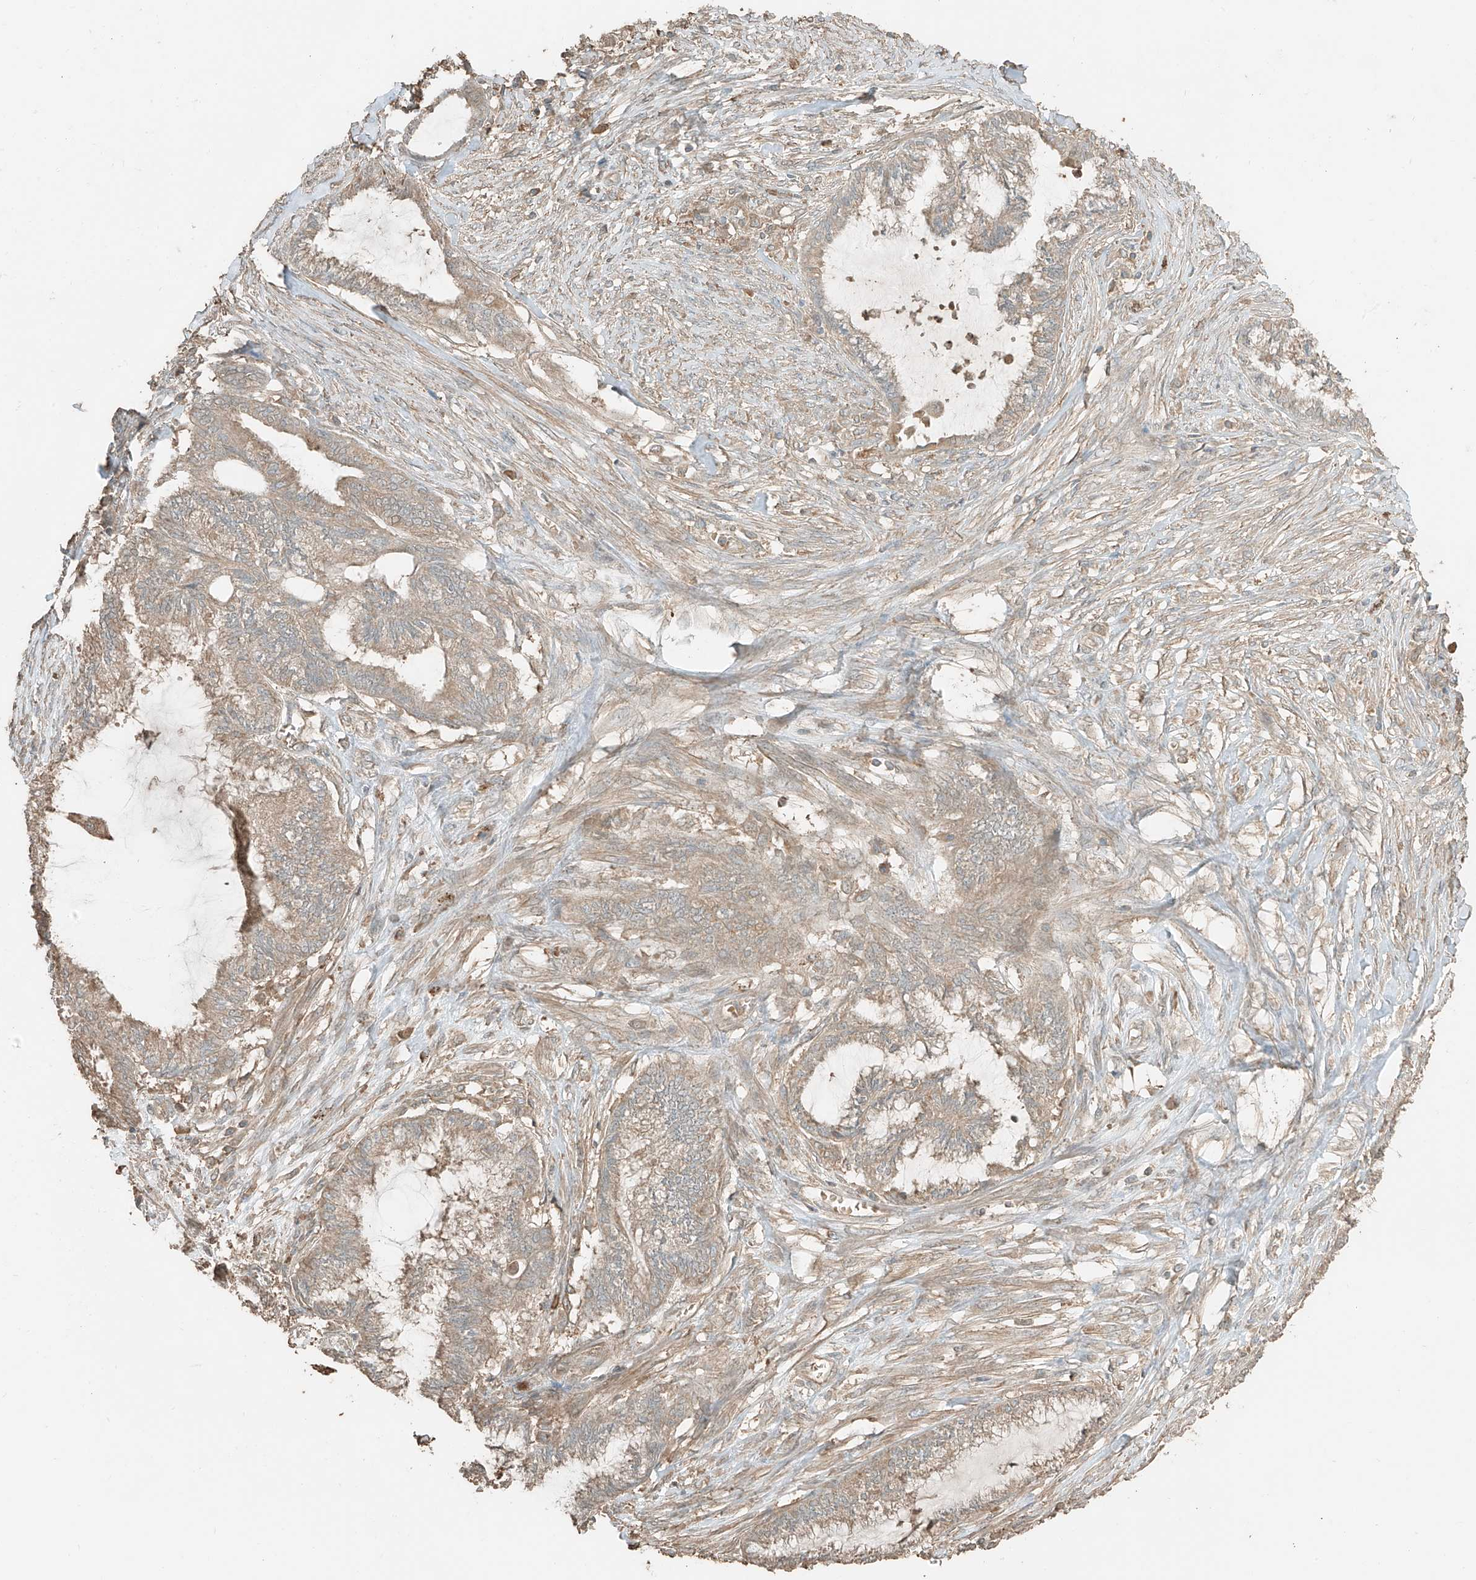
{"staining": {"intensity": "weak", "quantity": "25%-75%", "location": "cytoplasmic/membranous"}, "tissue": "endometrial cancer", "cell_type": "Tumor cells", "image_type": "cancer", "snomed": [{"axis": "morphology", "description": "Adenocarcinoma, NOS"}, {"axis": "topography", "description": "Endometrium"}], "caption": "Tumor cells show low levels of weak cytoplasmic/membranous expression in about 25%-75% of cells in human endometrial cancer (adenocarcinoma).", "gene": "RFTN2", "patient": {"sex": "female", "age": 86}}